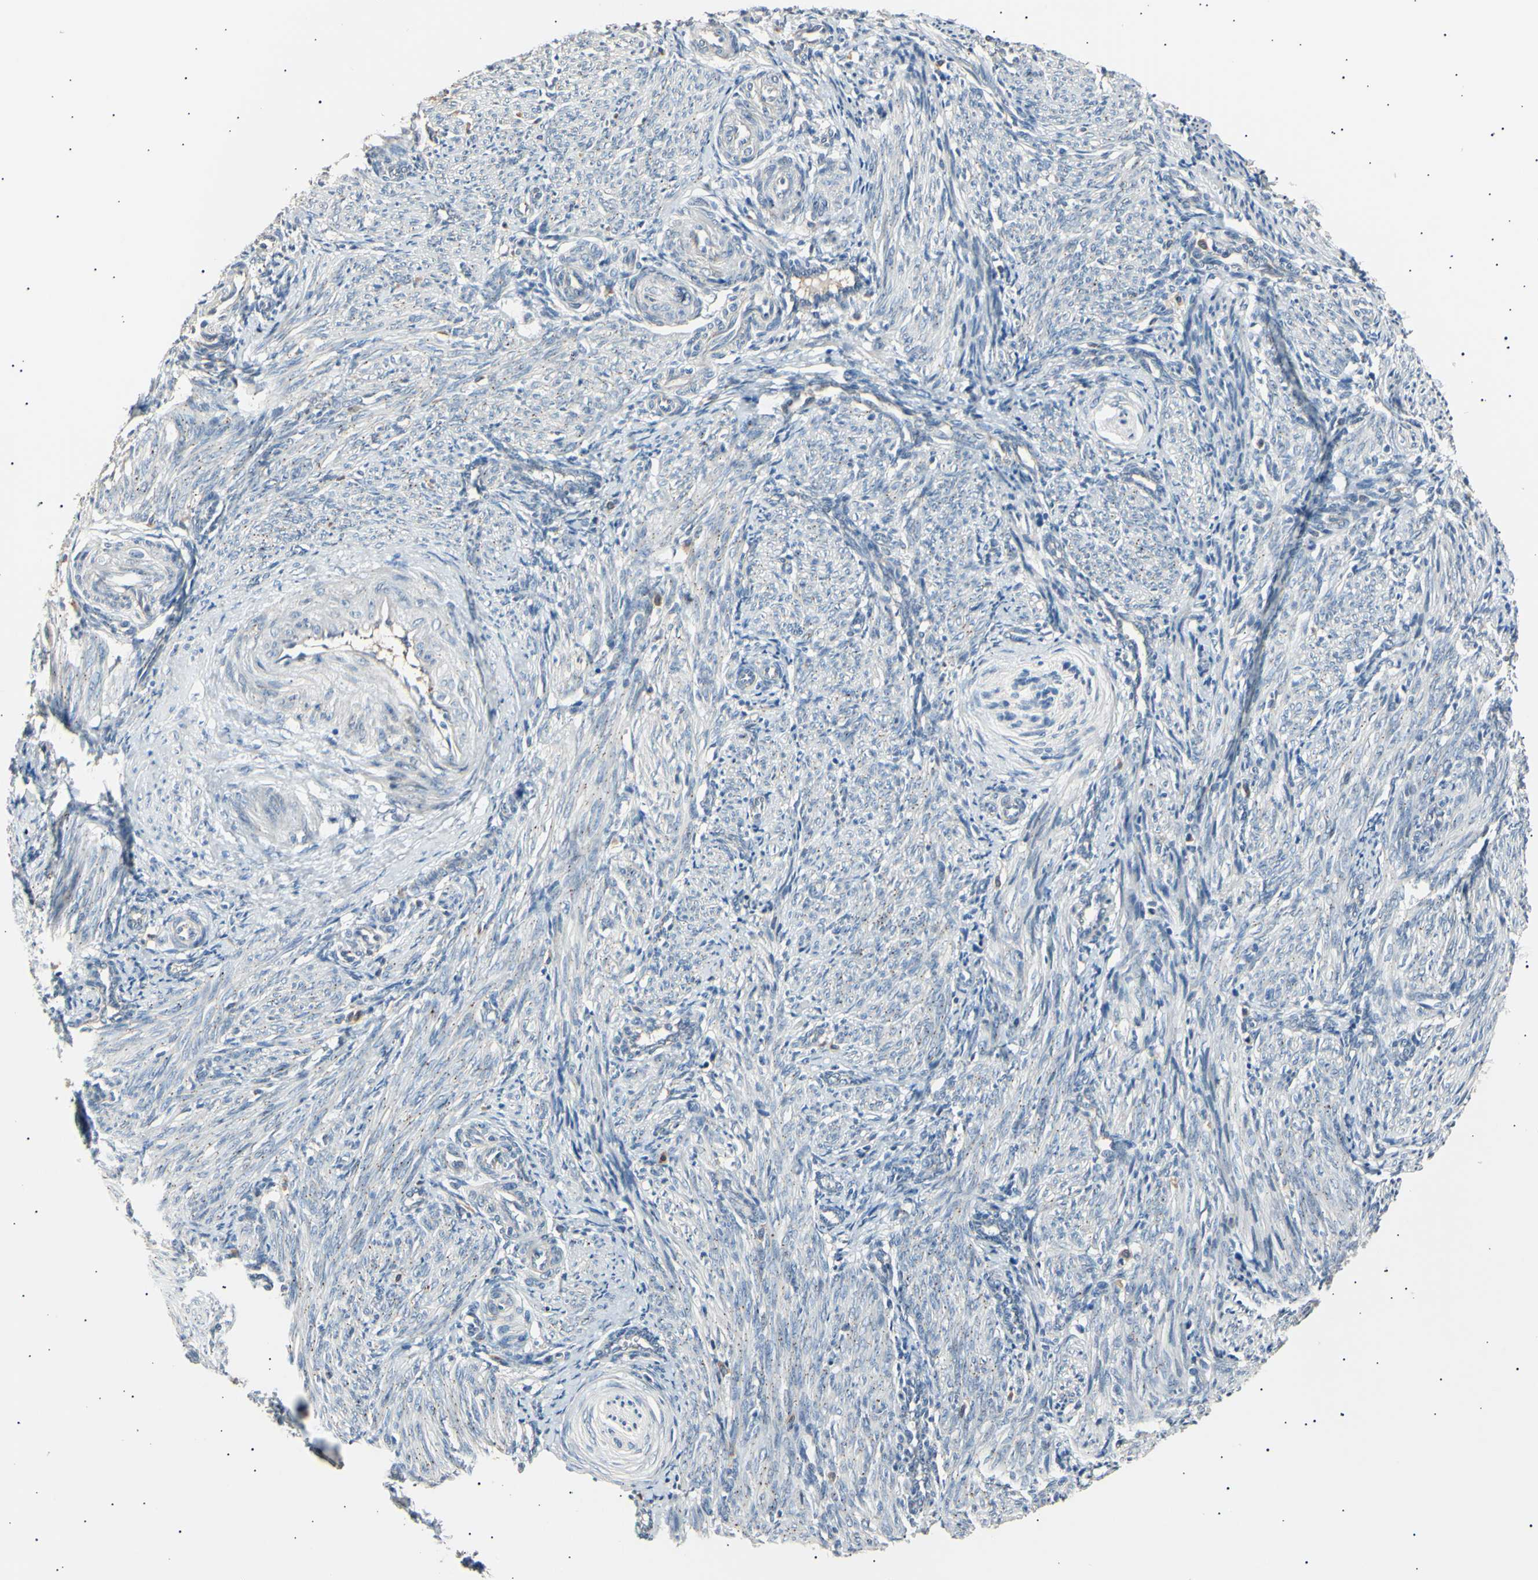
{"staining": {"intensity": "weak", "quantity": "<25%", "location": "cytoplasmic/membranous"}, "tissue": "smooth muscle", "cell_type": "Smooth muscle cells", "image_type": "normal", "snomed": [{"axis": "morphology", "description": "Normal tissue, NOS"}, {"axis": "topography", "description": "Endometrium"}], "caption": "Immunohistochemical staining of unremarkable smooth muscle demonstrates no significant expression in smooth muscle cells. Brightfield microscopy of immunohistochemistry (IHC) stained with DAB (brown) and hematoxylin (blue), captured at high magnification.", "gene": "LDLR", "patient": {"sex": "female", "age": 33}}